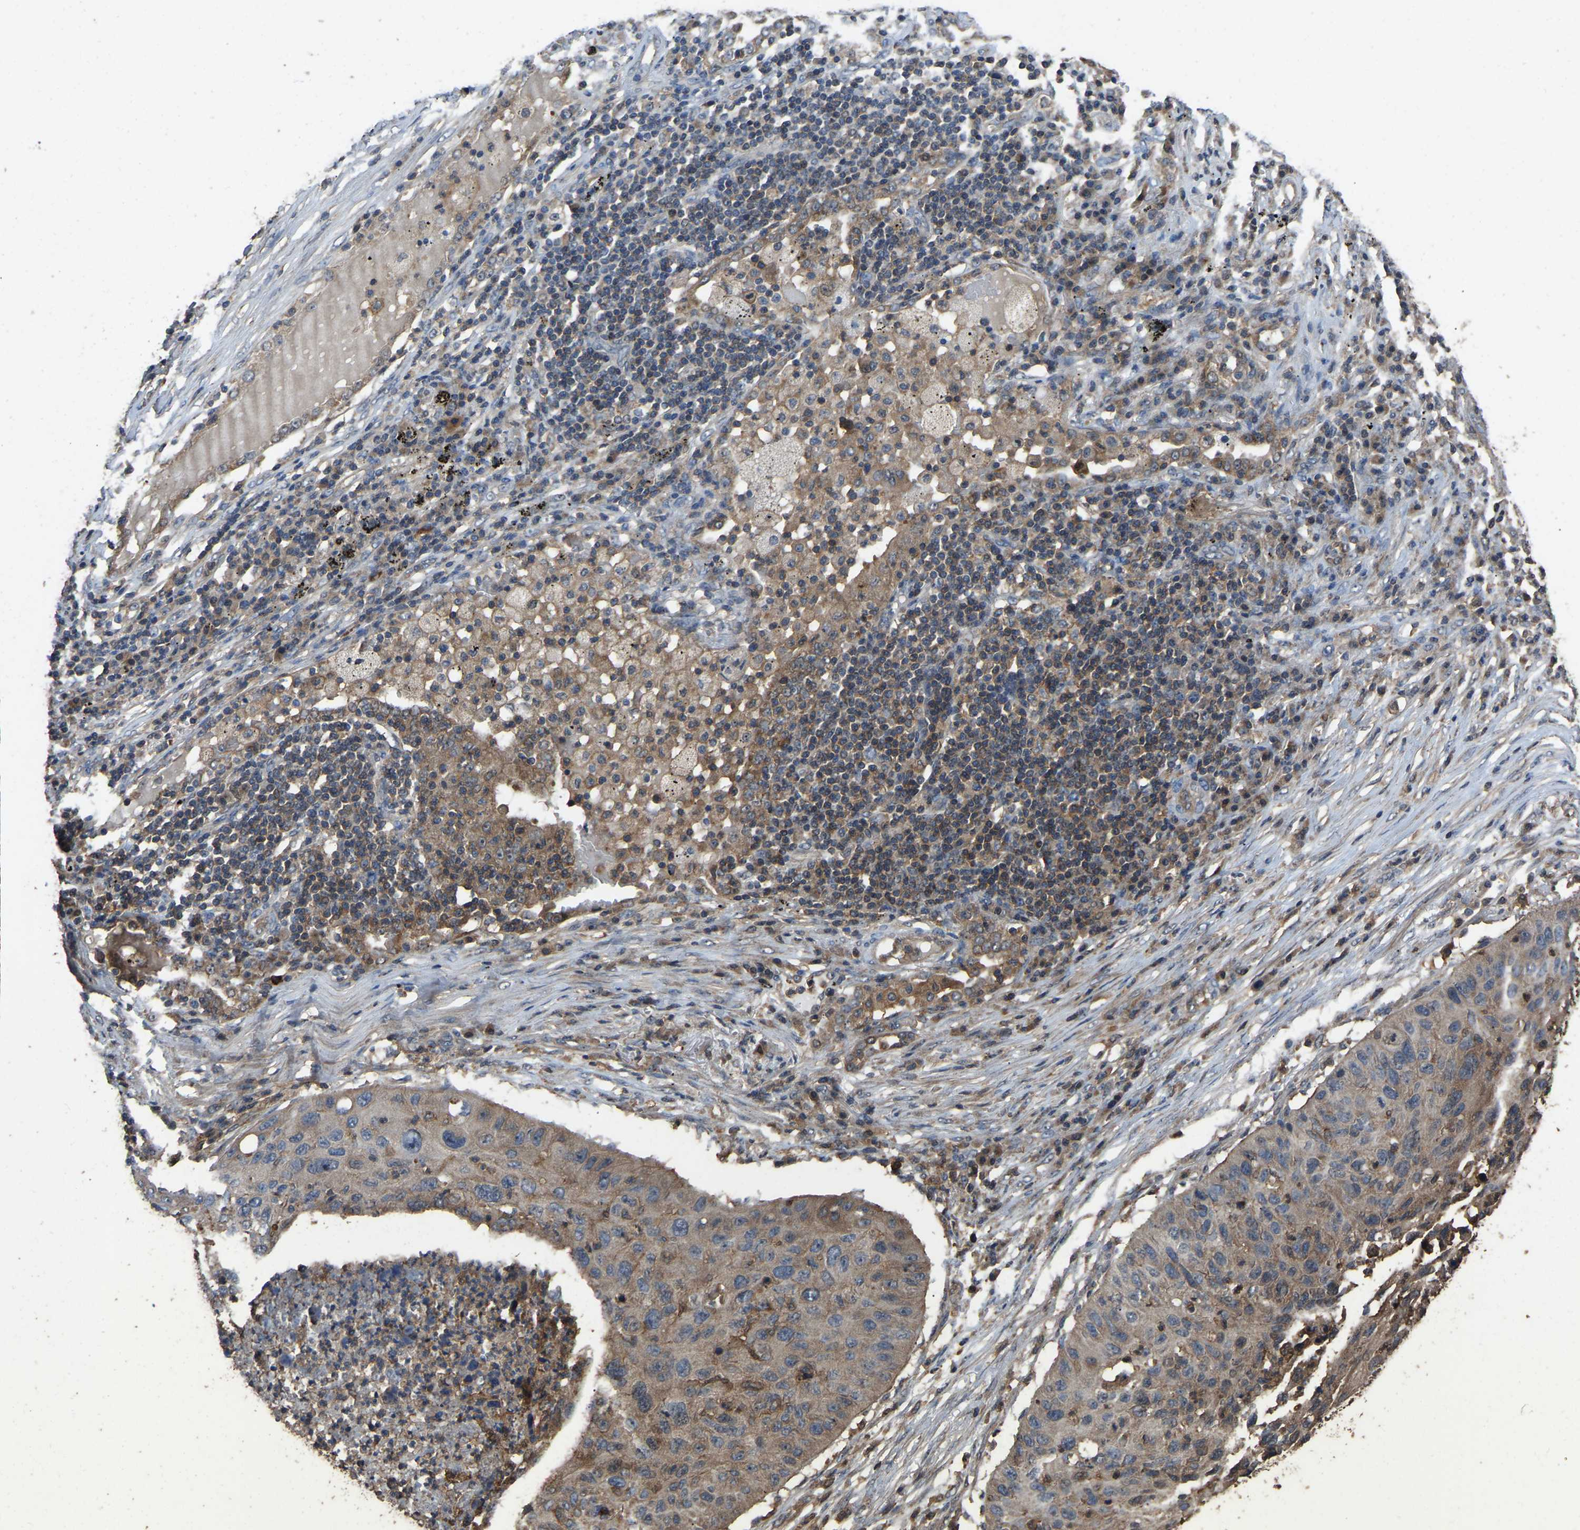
{"staining": {"intensity": "weak", "quantity": ">75%", "location": "cytoplasmic/membranous"}, "tissue": "lung cancer", "cell_type": "Tumor cells", "image_type": "cancer", "snomed": [{"axis": "morphology", "description": "Squamous cell carcinoma, NOS"}, {"axis": "topography", "description": "Lung"}], "caption": "Weak cytoplasmic/membranous staining for a protein is seen in approximately >75% of tumor cells of lung cancer using immunohistochemistry.", "gene": "FHIT", "patient": {"sex": "female", "age": 63}}